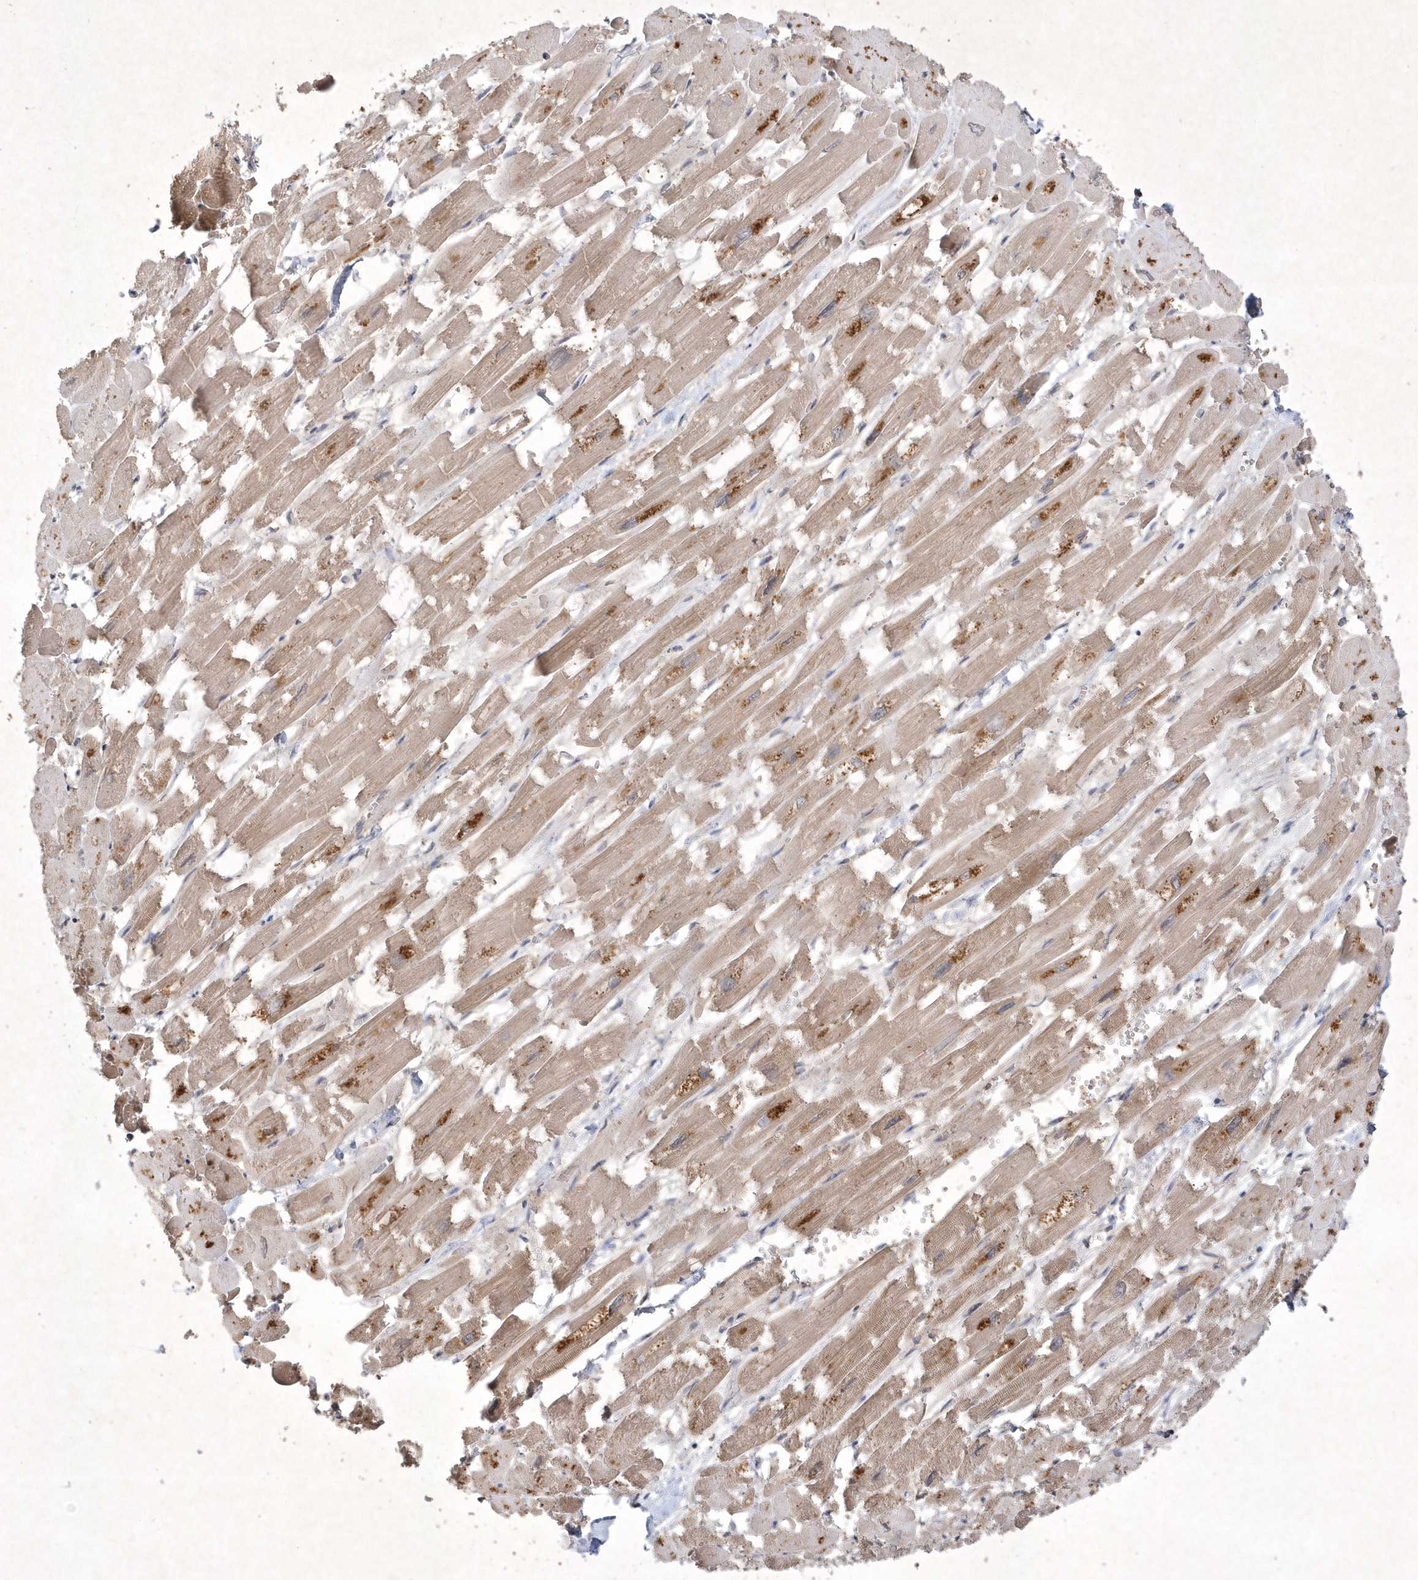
{"staining": {"intensity": "moderate", "quantity": "25%-75%", "location": "cytoplasmic/membranous"}, "tissue": "heart muscle", "cell_type": "Cardiomyocytes", "image_type": "normal", "snomed": [{"axis": "morphology", "description": "Normal tissue, NOS"}, {"axis": "topography", "description": "Heart"}], "caption": "The micrograph shows staining of benign heart muscle, revealing moderate cytoplasmic/membranous protein expression (brown color) within cardiomyocytes.", "gene": "AKR7A2", "patient": {"sex": "male", "age": 54}}